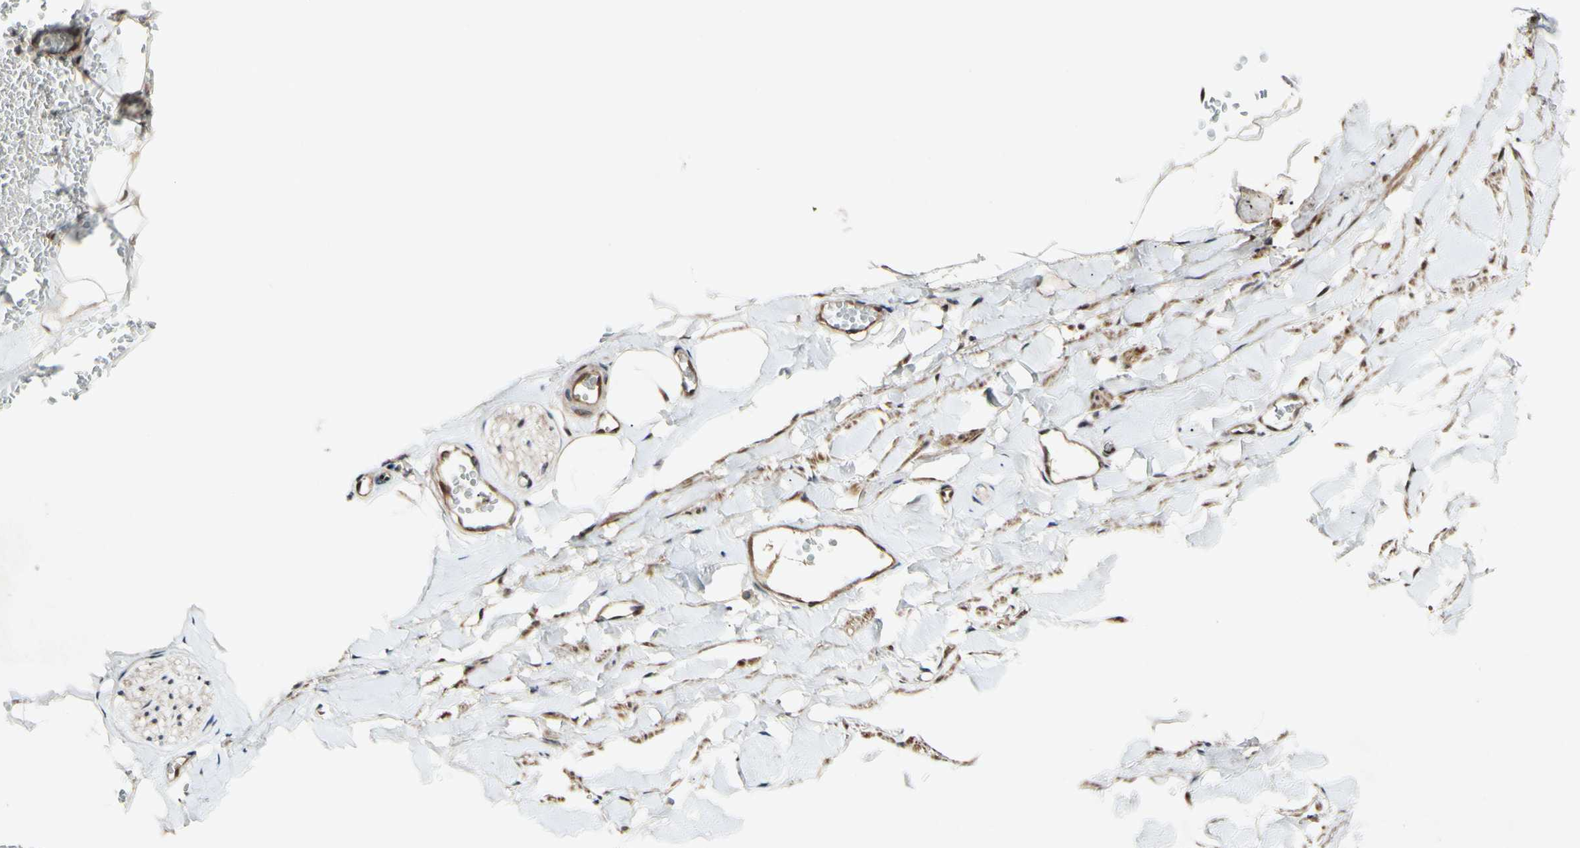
{"staining": {"intensity": "weak", "quantity": "25%-75%", "location": "cytoplasmic/membranous"}, "tissue": "adipose tissue", "cell_type": "Adipocytes", "image_type": "normal", "snomed": [{"axis": "morphology", "description": "Normal tissue, NOS"}, {"axis": "topography", "description": "Adipose tissue"}, {"axis": "topography", "description": "Peripheral nerve tissue"}], "caption": "Immunohistochemical staining of benign adipose tissue demonstrates low levels of weak cytoplasmic/membranous positivity in approximately 25%-75% of adipocytes.", "gene": "CSNK1E", "patient": {"sex": "male", "age": 52}}